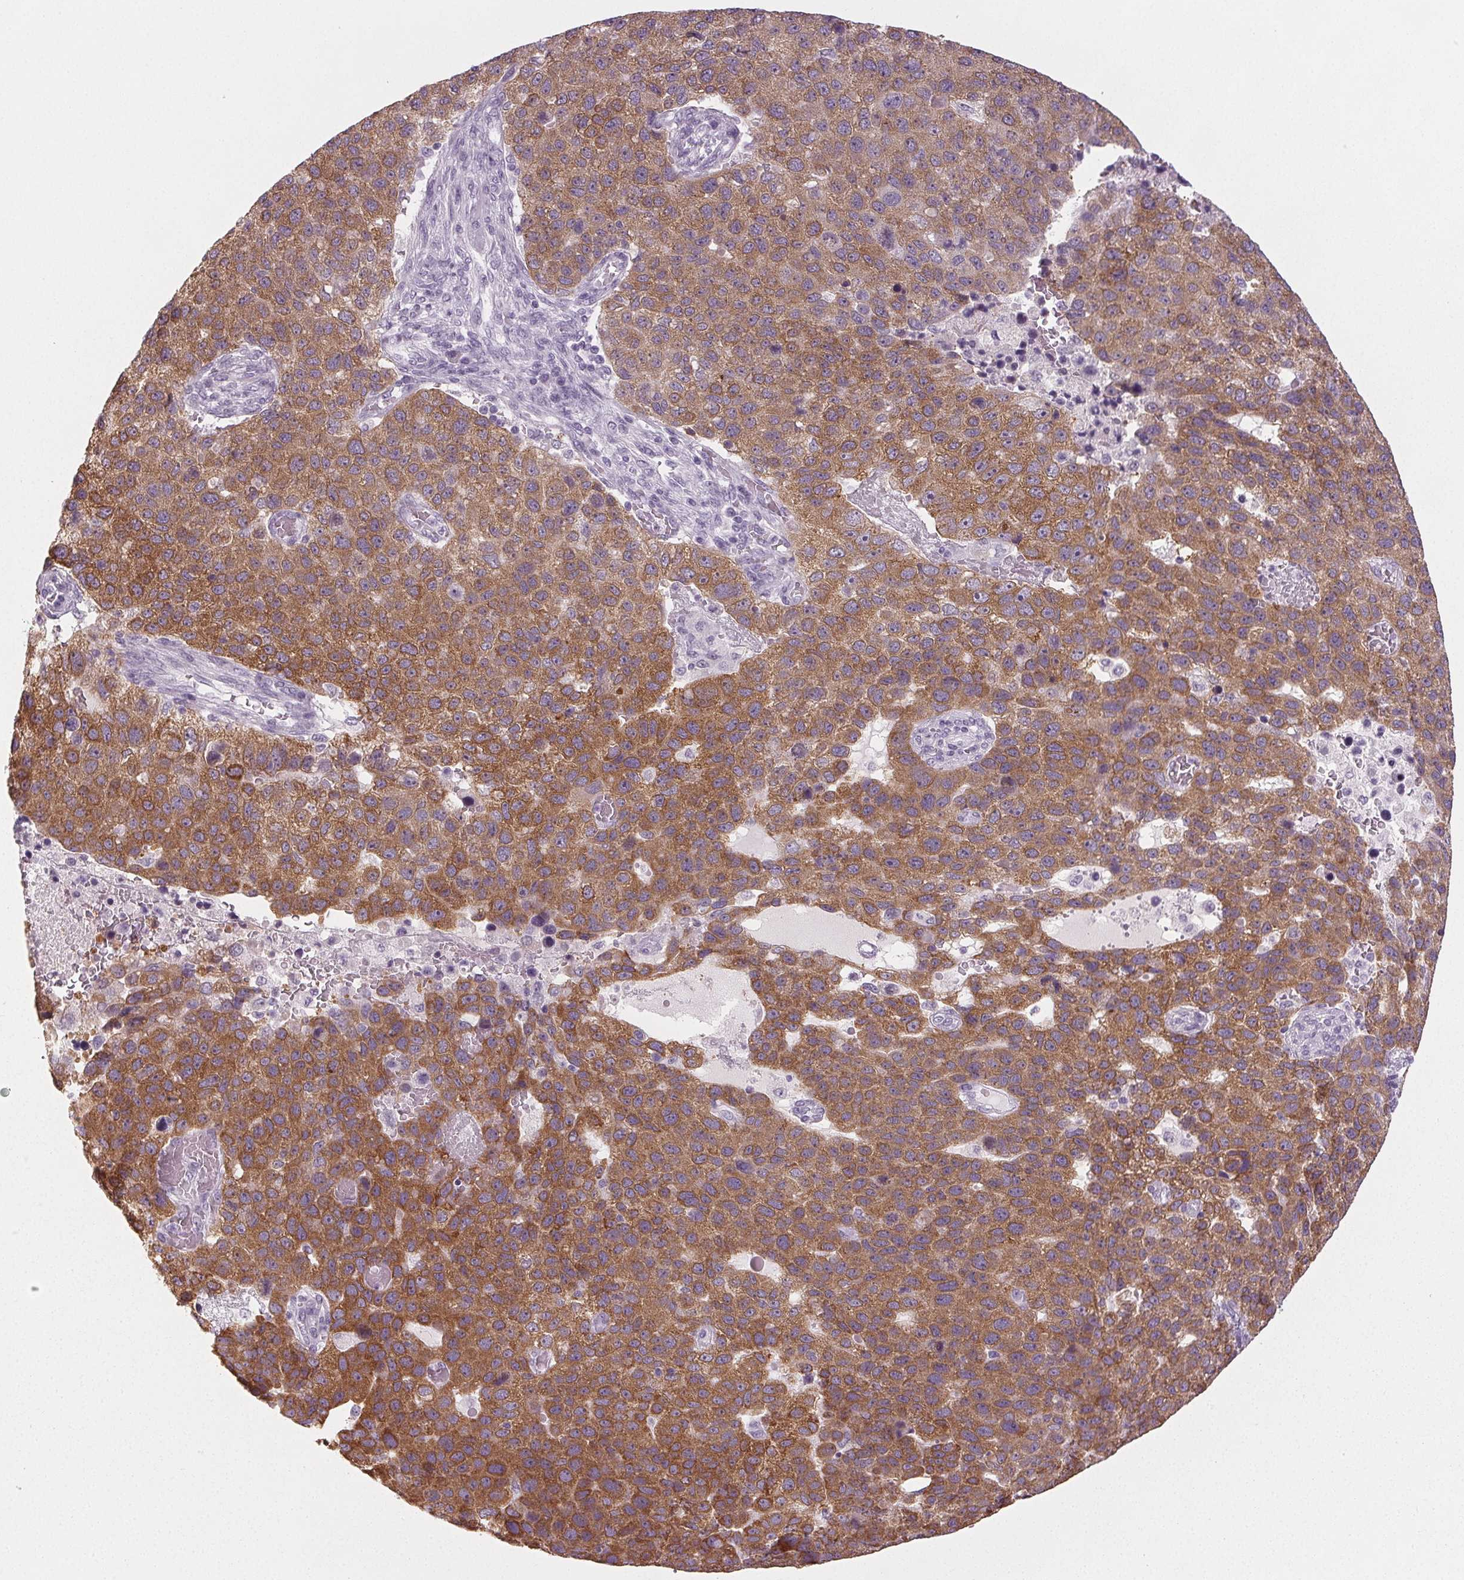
{"staining": {"intensity": "moderate", "quantity": ">75%", "location": "cytoplasmic/membranous"}, "tissue": "pancreatic cancer", "cell_type": "Tumor cells", "image_type": "cancer", "snomed": [{"axis": "morphology", "description": "Adenocarcinoma, NOS"}, {"axis": "topography", "description": "Pancreas"}], "caption": "Tumor cells show moderate cytoplasmic/membranous staining in approximately >75% of cells in pancreatic cancer (adenocarcinoma).", "gene": "IGF2BP1", "patient": {"sex": "female", "age": 61}}